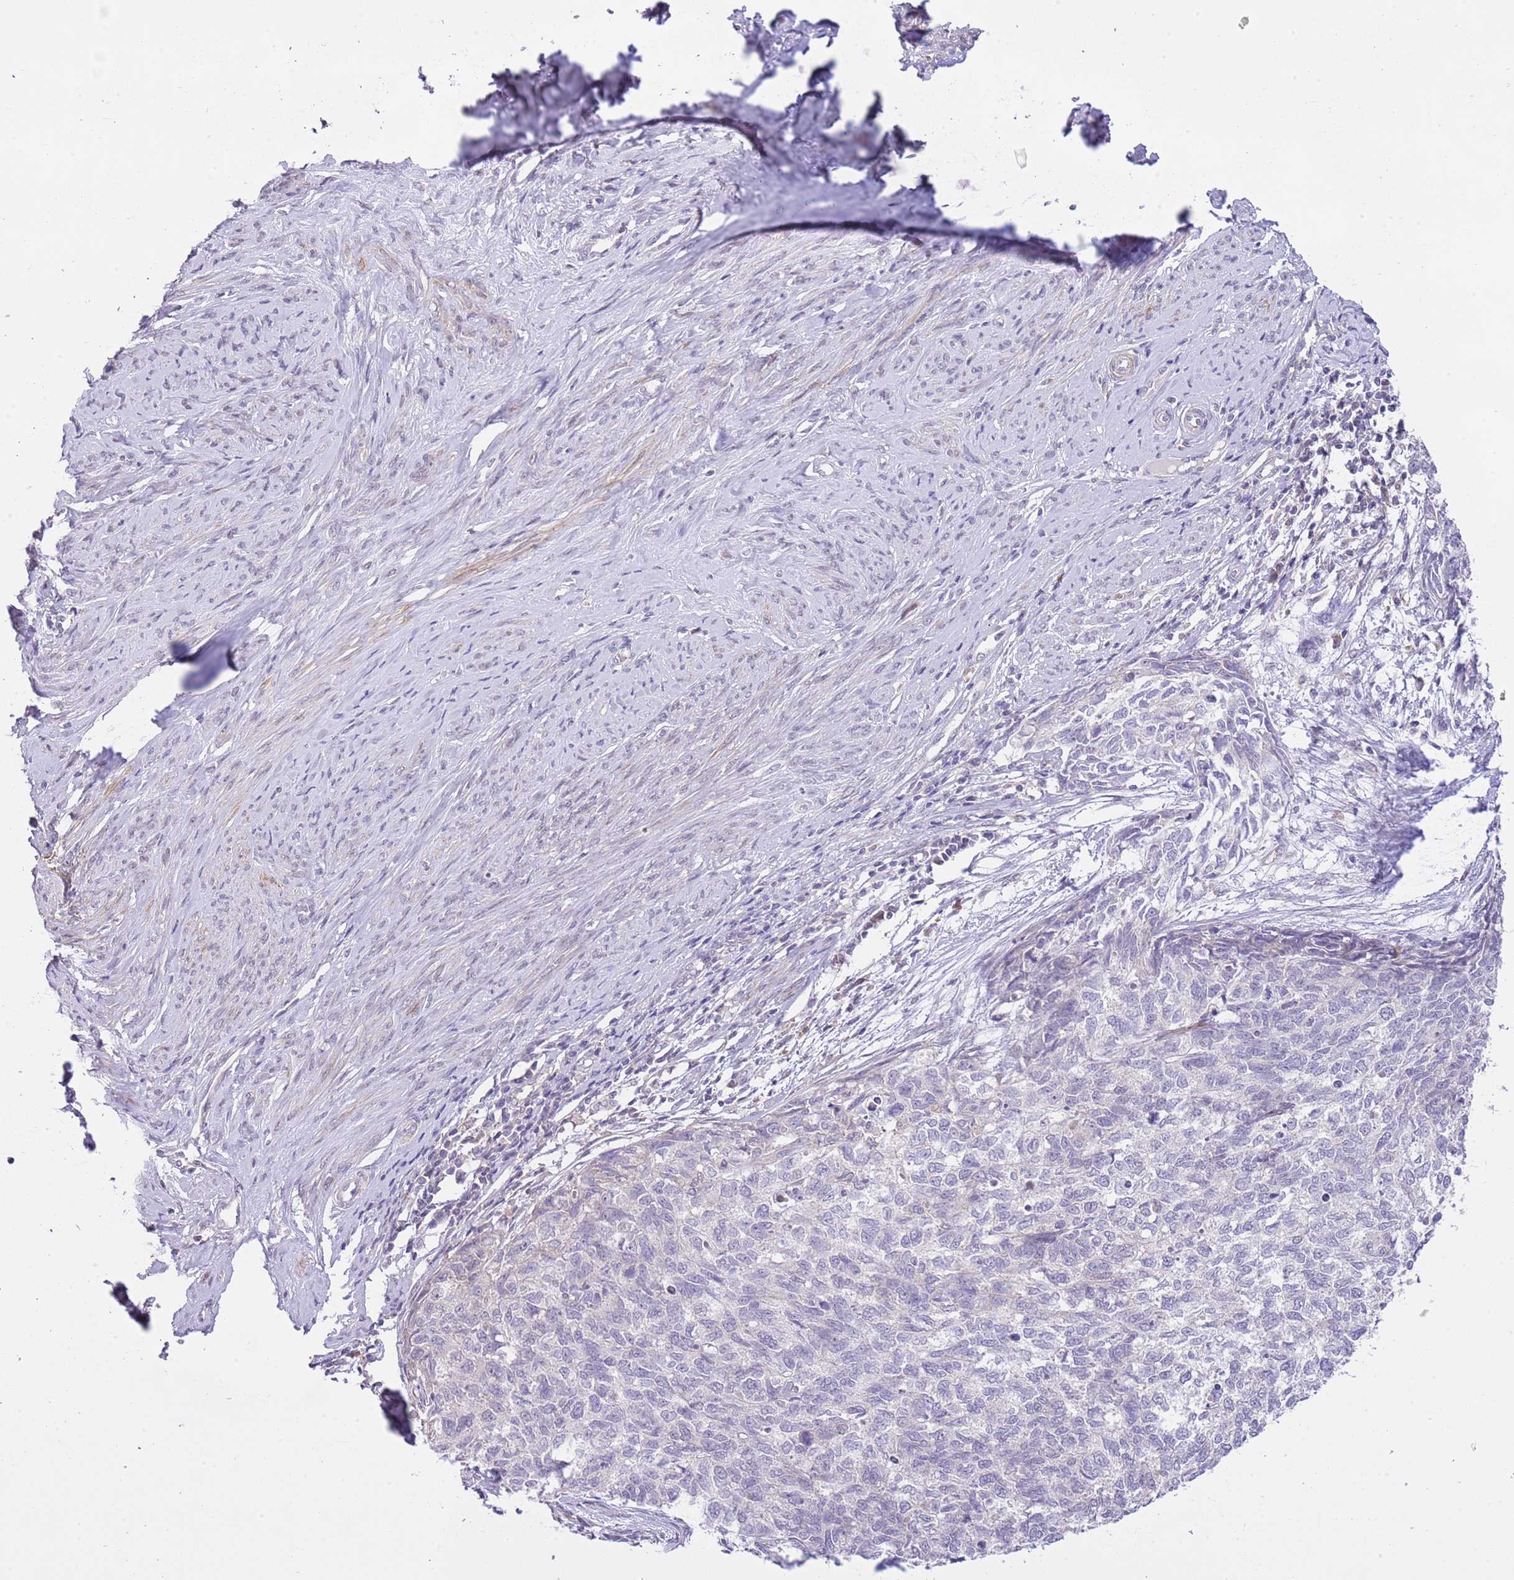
{"staining": {"intensity": "negative", "quantity": "none", "location": "none"}, "tissue": "cervical cancer", "cell_type": "Tumor cells", "image_type": "cancer", "snomed": [{"axis": "morphology", "description": "Squamous cell carcinoma, NOS"}, {"axis": "topography", "description": "Cervix"}], "caption": "Immunohistochemistry image of neoplastic tissue: human cervical squamous cell carcinoma stained with DAB (3,3'-diaminobenzidine) reveals no significant protein positivity in tumor cells.", "gene": "GALK2", "patient": {"sex": "female", "age": 63}}